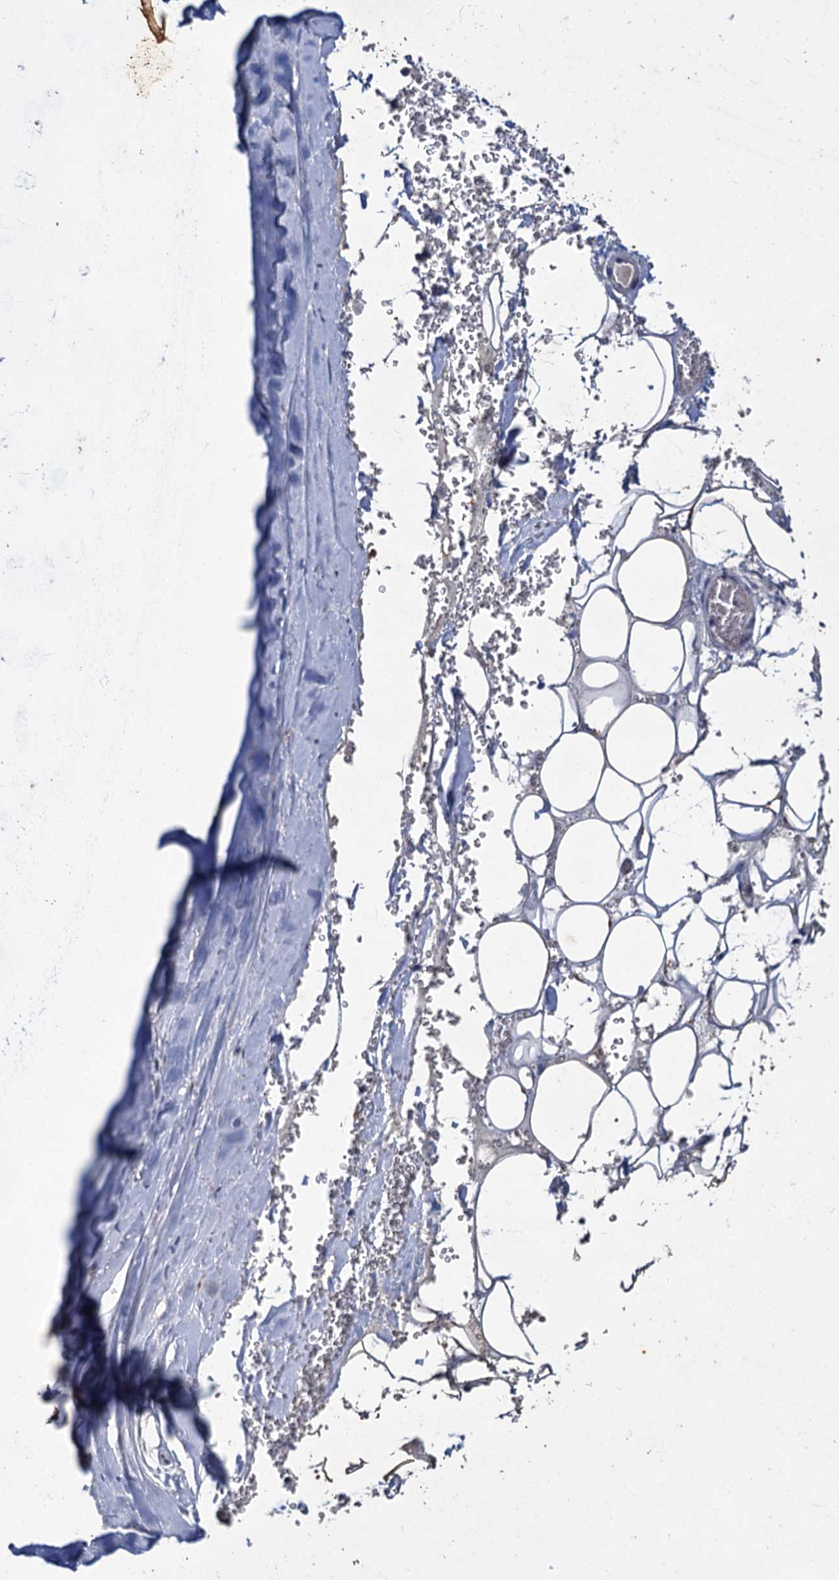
{"staining": {"intensity": "negative", "quantity": "none", "location": "none"}, "tissue": "adipose tissue", "cell_type": "Adipocytes", "image_type": "normal", "snomed": [{"axis": "morphology", "description": "Normal tissue, NOS"}, {"axis": "topography", "description": "Cartilage tissue"}], "caption": "A micrograph of human adipose tissue is negative for staining in adipocytes.", "gene": "ATP9A", "patient": {"sex": "female", "age": 63}}